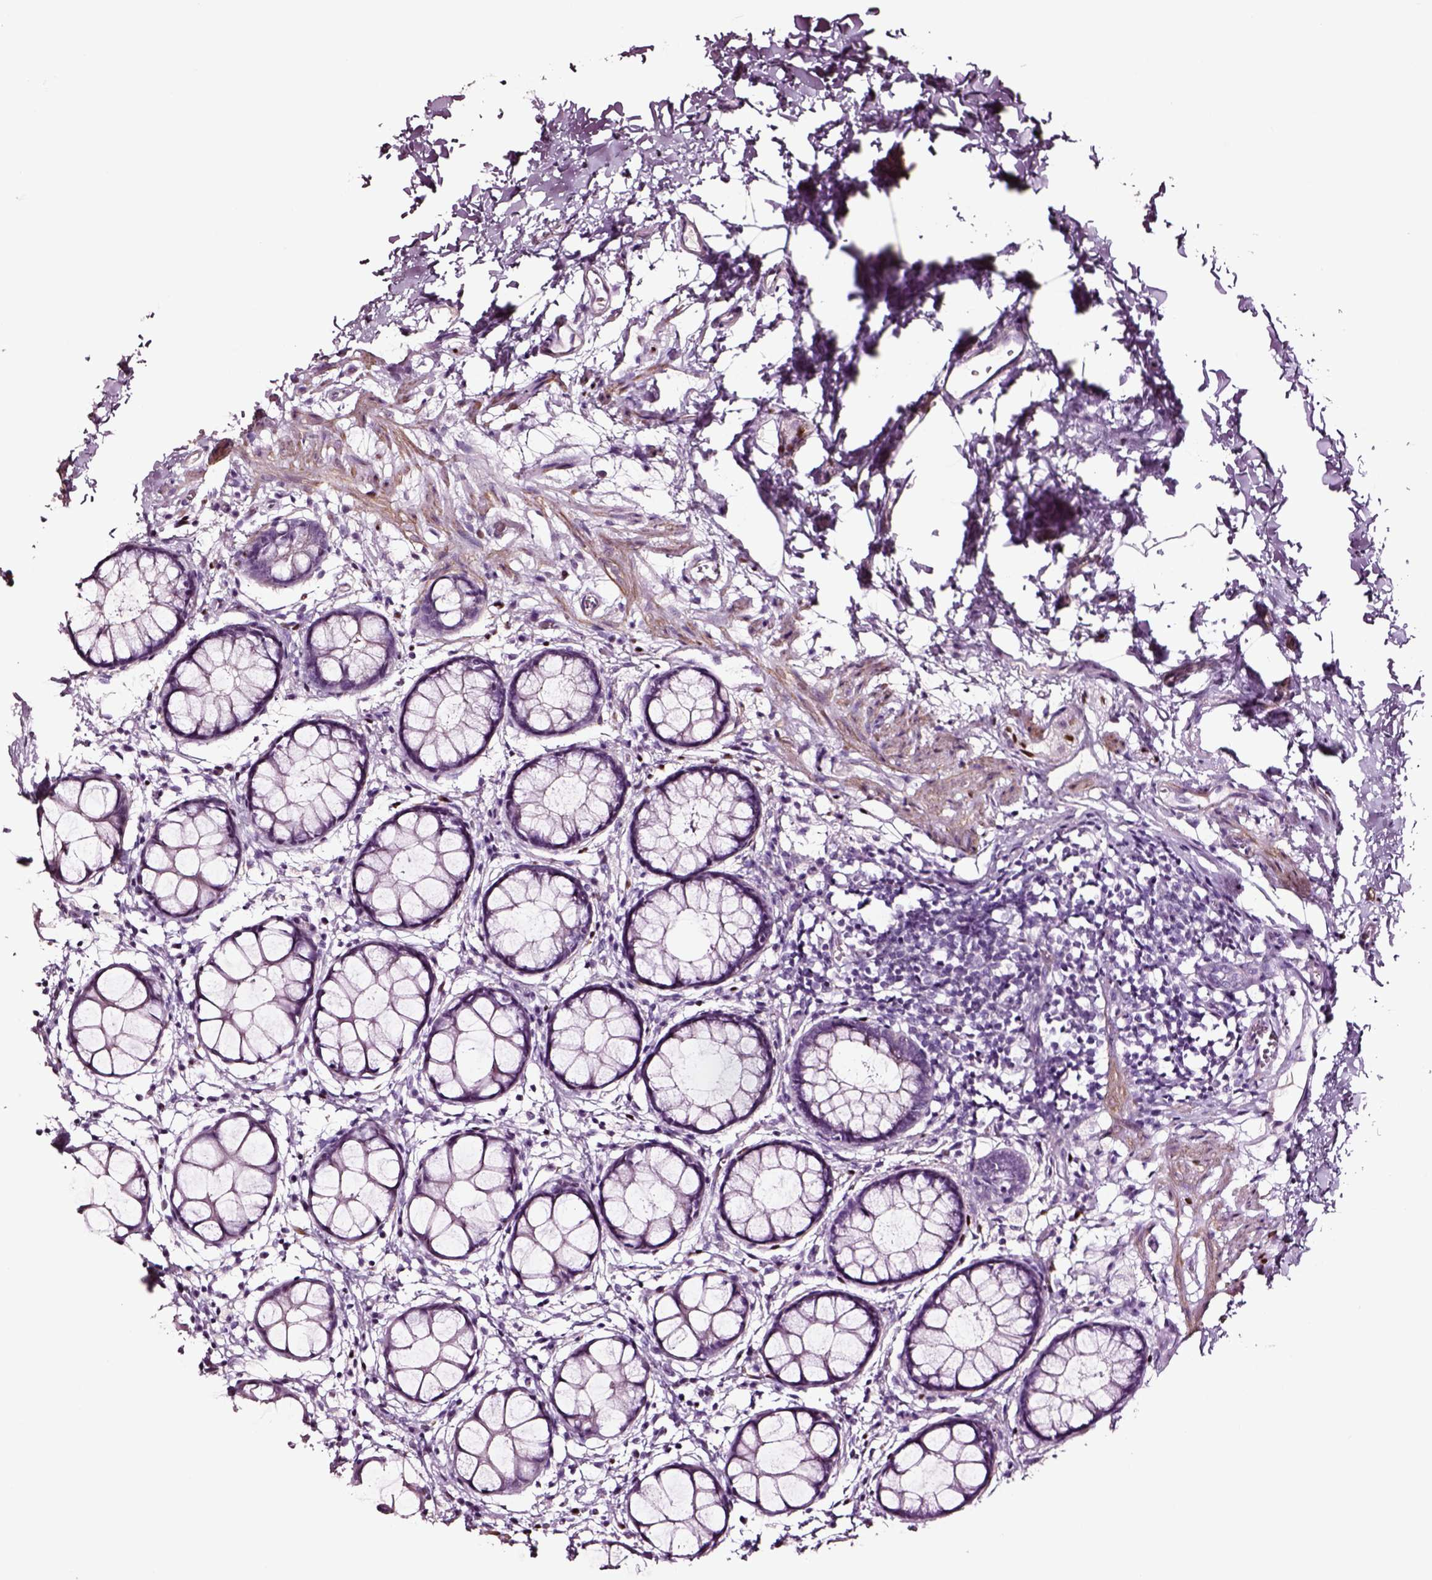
{"staining": {"intensity": "negative", "quantity": "none", "location": "none"}, "tissue": "rectum", "cell_type": "Glandular cells", "image_type": "normal", "snomed": [{"axis": "morphology", "description": "Normal tissue, NOS"}, {"axis": "topography", "description": "Rectum"}], "caption": "DAB immunohistochemical staining of normal human rectum reveals no significant staining in glandular cells. (DAB (3,3'-diaminobenzidine) IHC, high magnification).", "gene": "SOX10", "patient": {"sex": "female", "age": 62}}